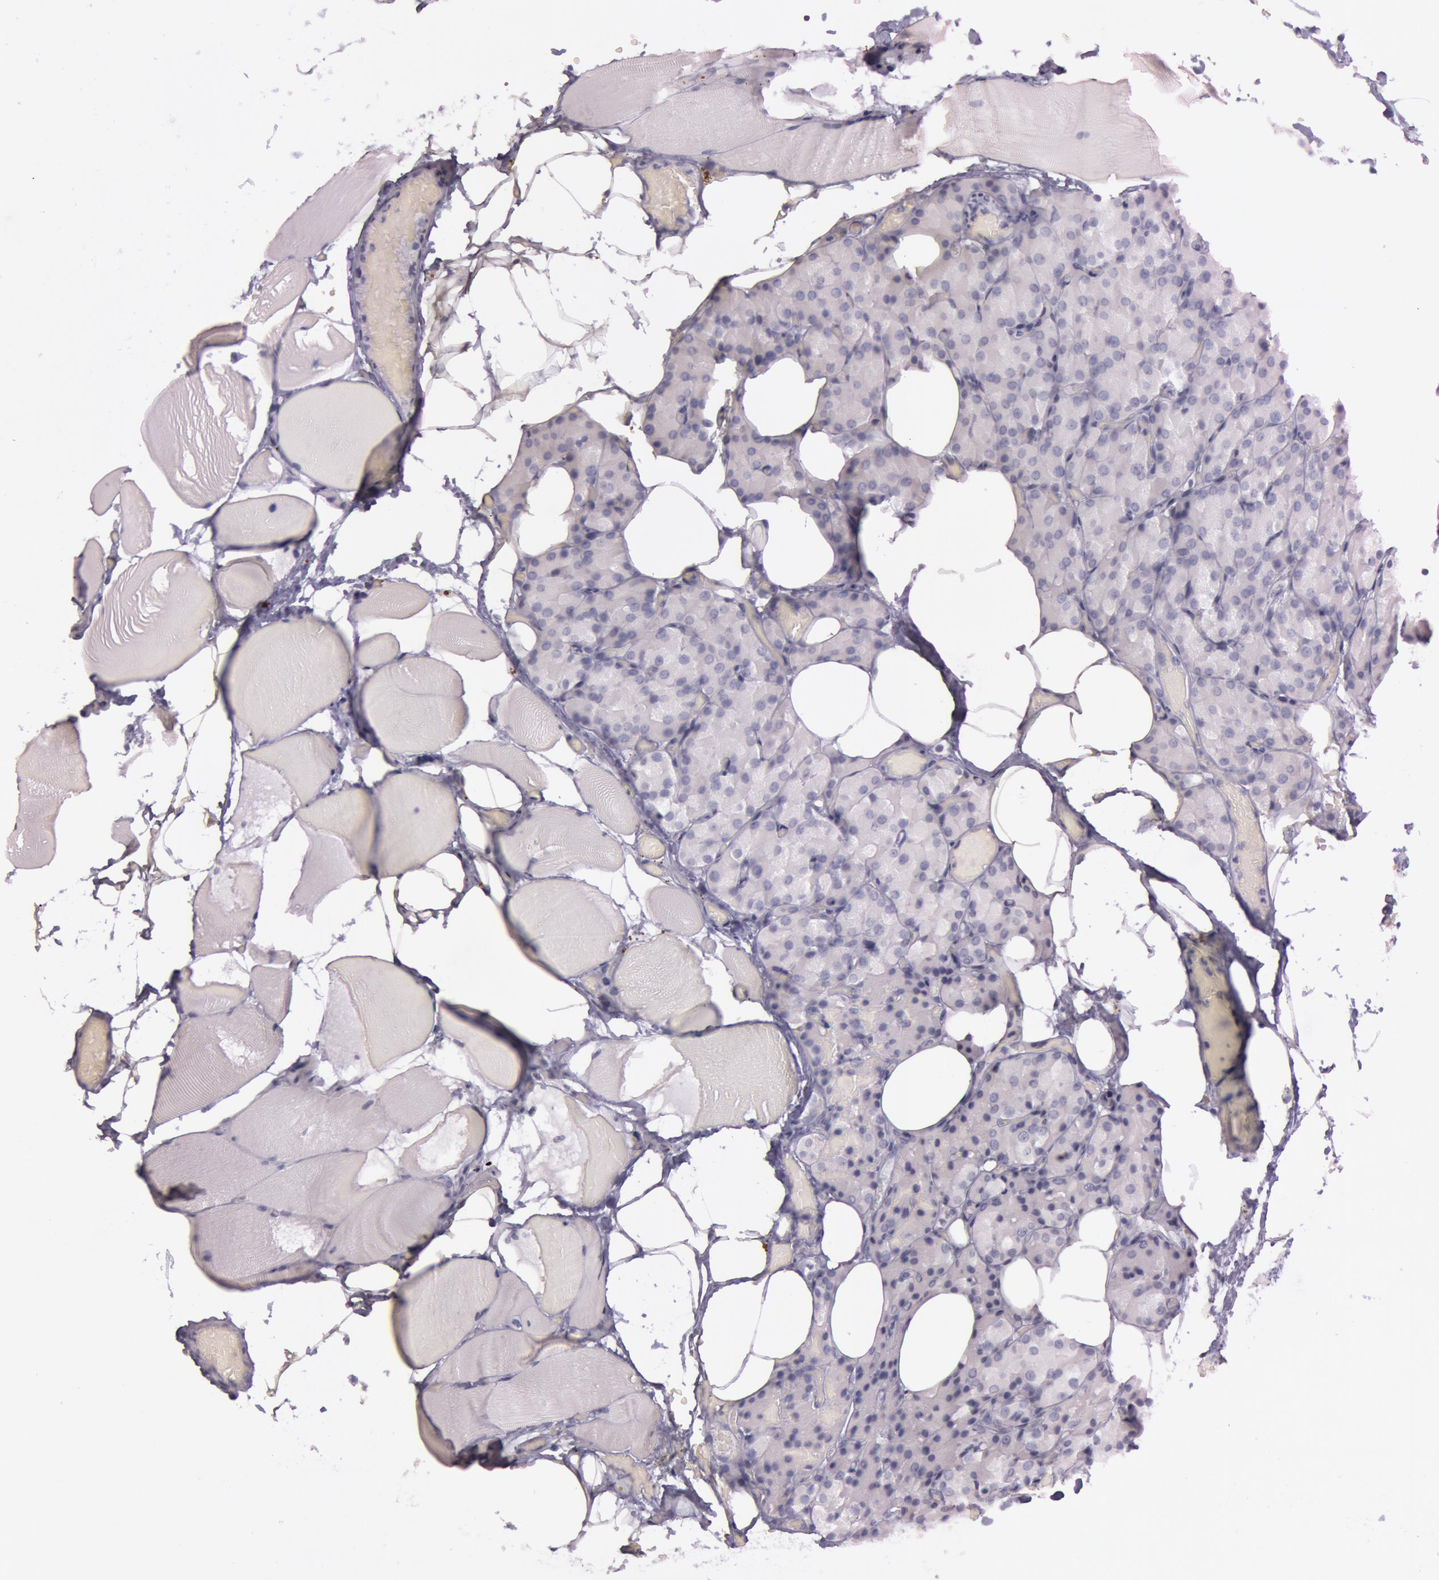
{"staining": {"intensity": "negative", "quantity": "none", "location": "none"}, "tissue": "parathyroid gland", "cell_type": "Glandular cells", "image_type": "normal", "snomed": [{"axis": "morphology", "description": "Normal tissue, NOS"}, {"axis": "topography", "description": "Skeletal muscle"}, {"axis": "topography", "description": "Parathyroid gland"}], "caption": "Immunohistochemistry histopathology image of benign parathyroid gland: parathyroid gland stained with DAB (3,3'-diaminobenzidine) demonstrates no significant protein expression in glandular cells.", "gene": "FOLH1", "patient": {"sex": "female", "age": 37}}